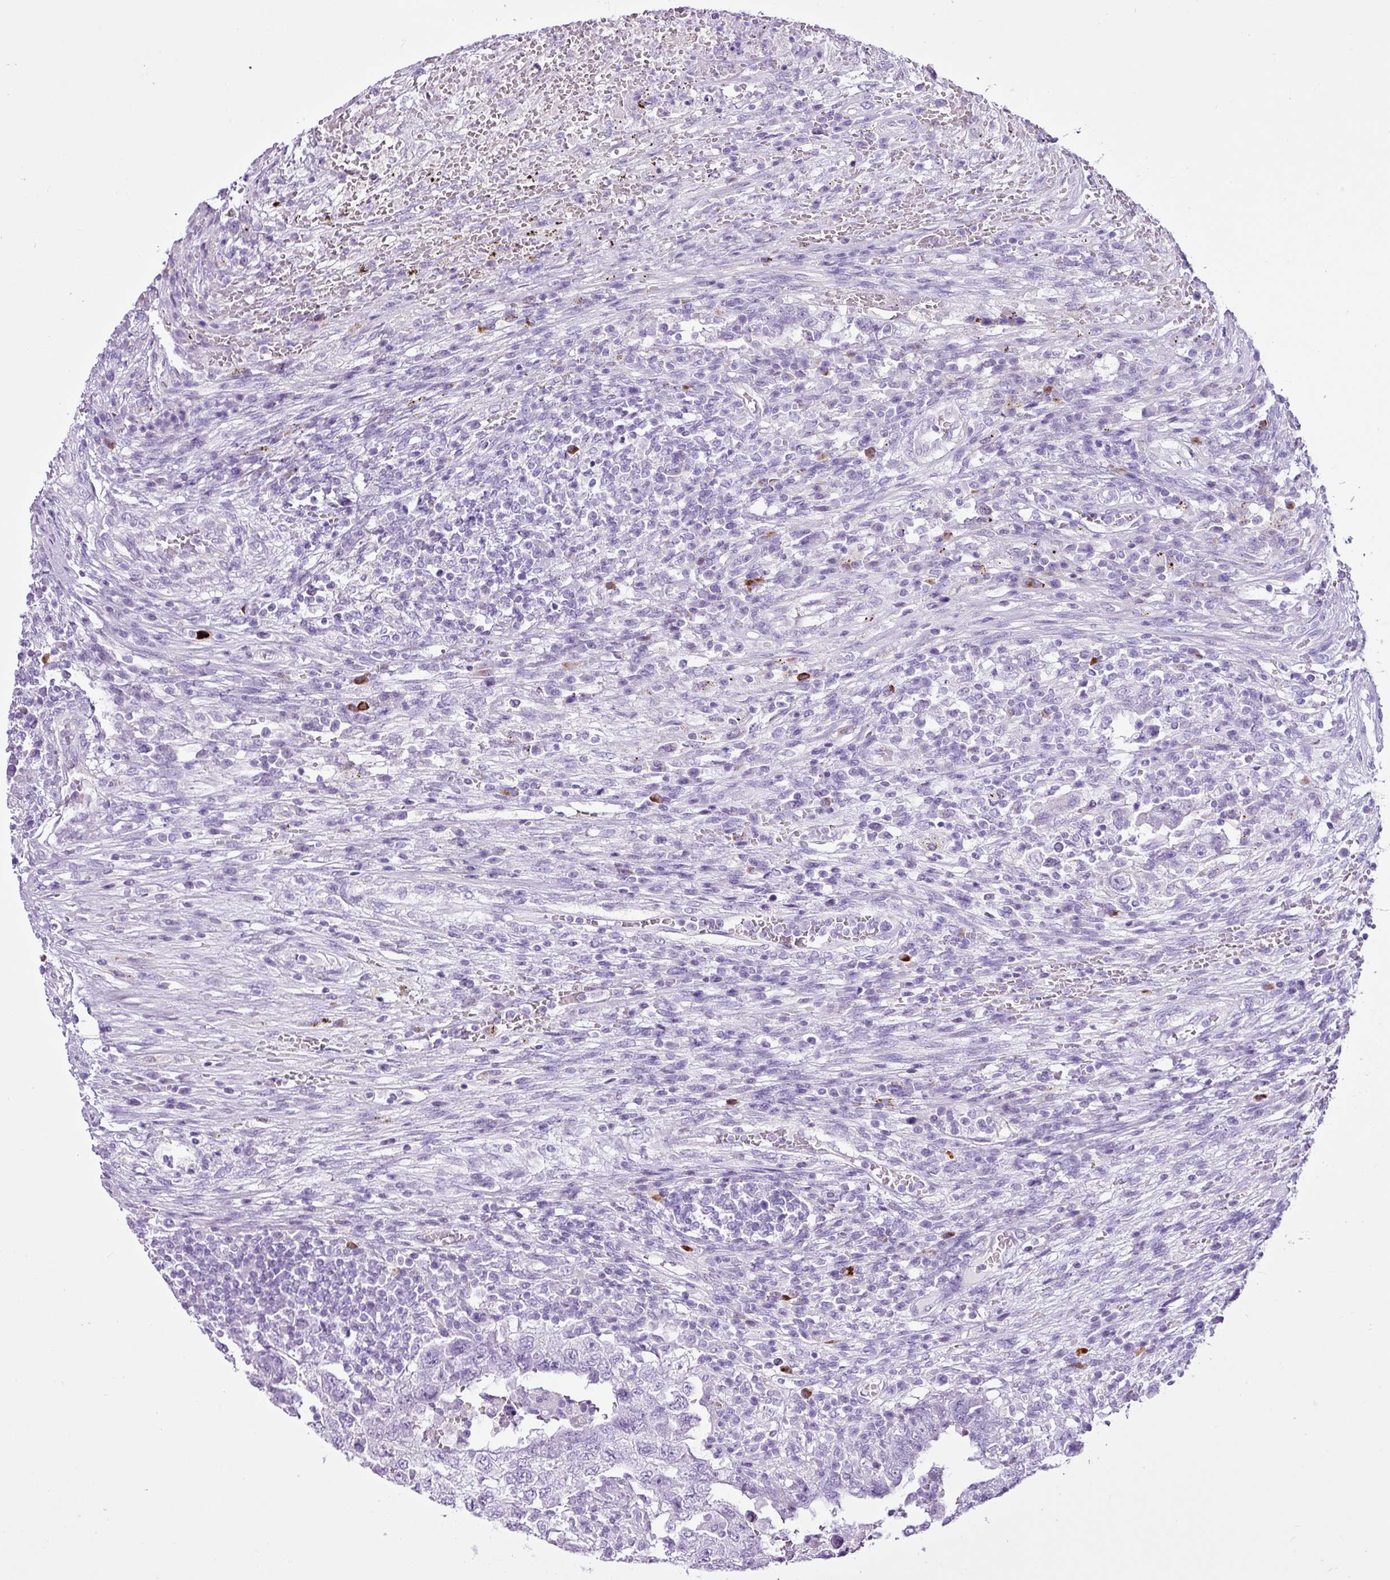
{"staining": {"intensity": "negative", "quantity": "none", "location": "none"}, "tissue": "testis cancer", "cell_type": "Tumor cells", "image_type": "cancer", "snomed": [{"axis": "morphology", "description": "Carcinoma, Embryonal, NOS"}, {"axis": "topography", "description": "Testis"}], "caption": "There is no significant expression in tumor cells of testis embryonal carcinoma.", "gene": "LILRB4", "patient": {"sex": "male", "age": 26}}